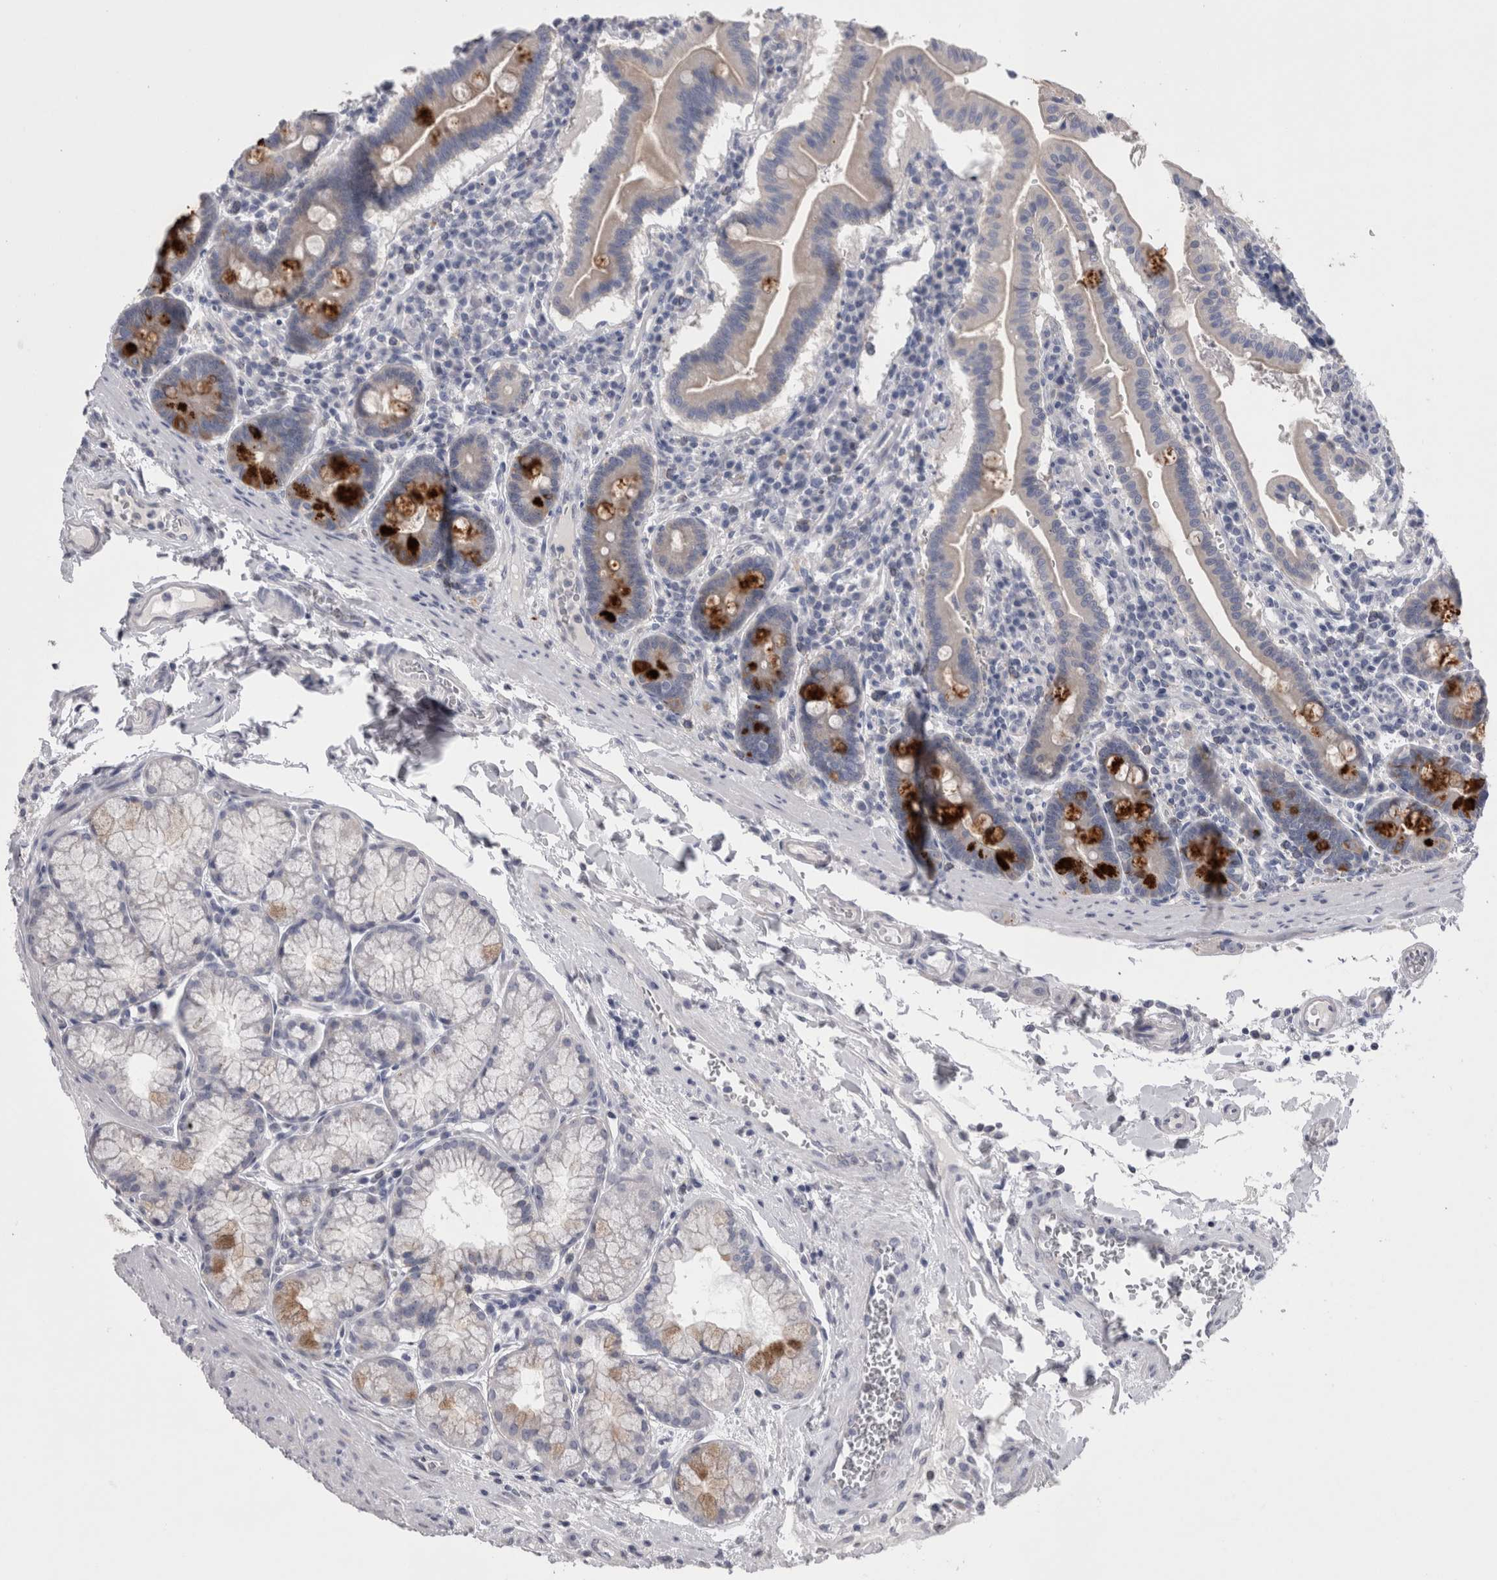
{"staining": {"intensity": "strong", "quantity": "<25%", "location": "cytoplasmic/membranous"}, "tissue": "duodenum", "cell_type": "Glandular cells", "image_type": "normal", "snomed": [{"axis": "morphology", "description": "Normal tissue, NOS"}, {"axis": "morphology", "description": "Adenocarcinoma, NOS"}, {"axis": "topography", "description": "Pancreas"}, {"axis": "topography", "description": "Duodenum"}], "caption": "A histopathology image showing strong cytoplasmic/membranous staining in approximately <25% of glandular cells in benign duodenum, as visualized by brown immunohistochemical staining.", "gene": "PWP2", "patient": {"sex": "male", "age": 50}}